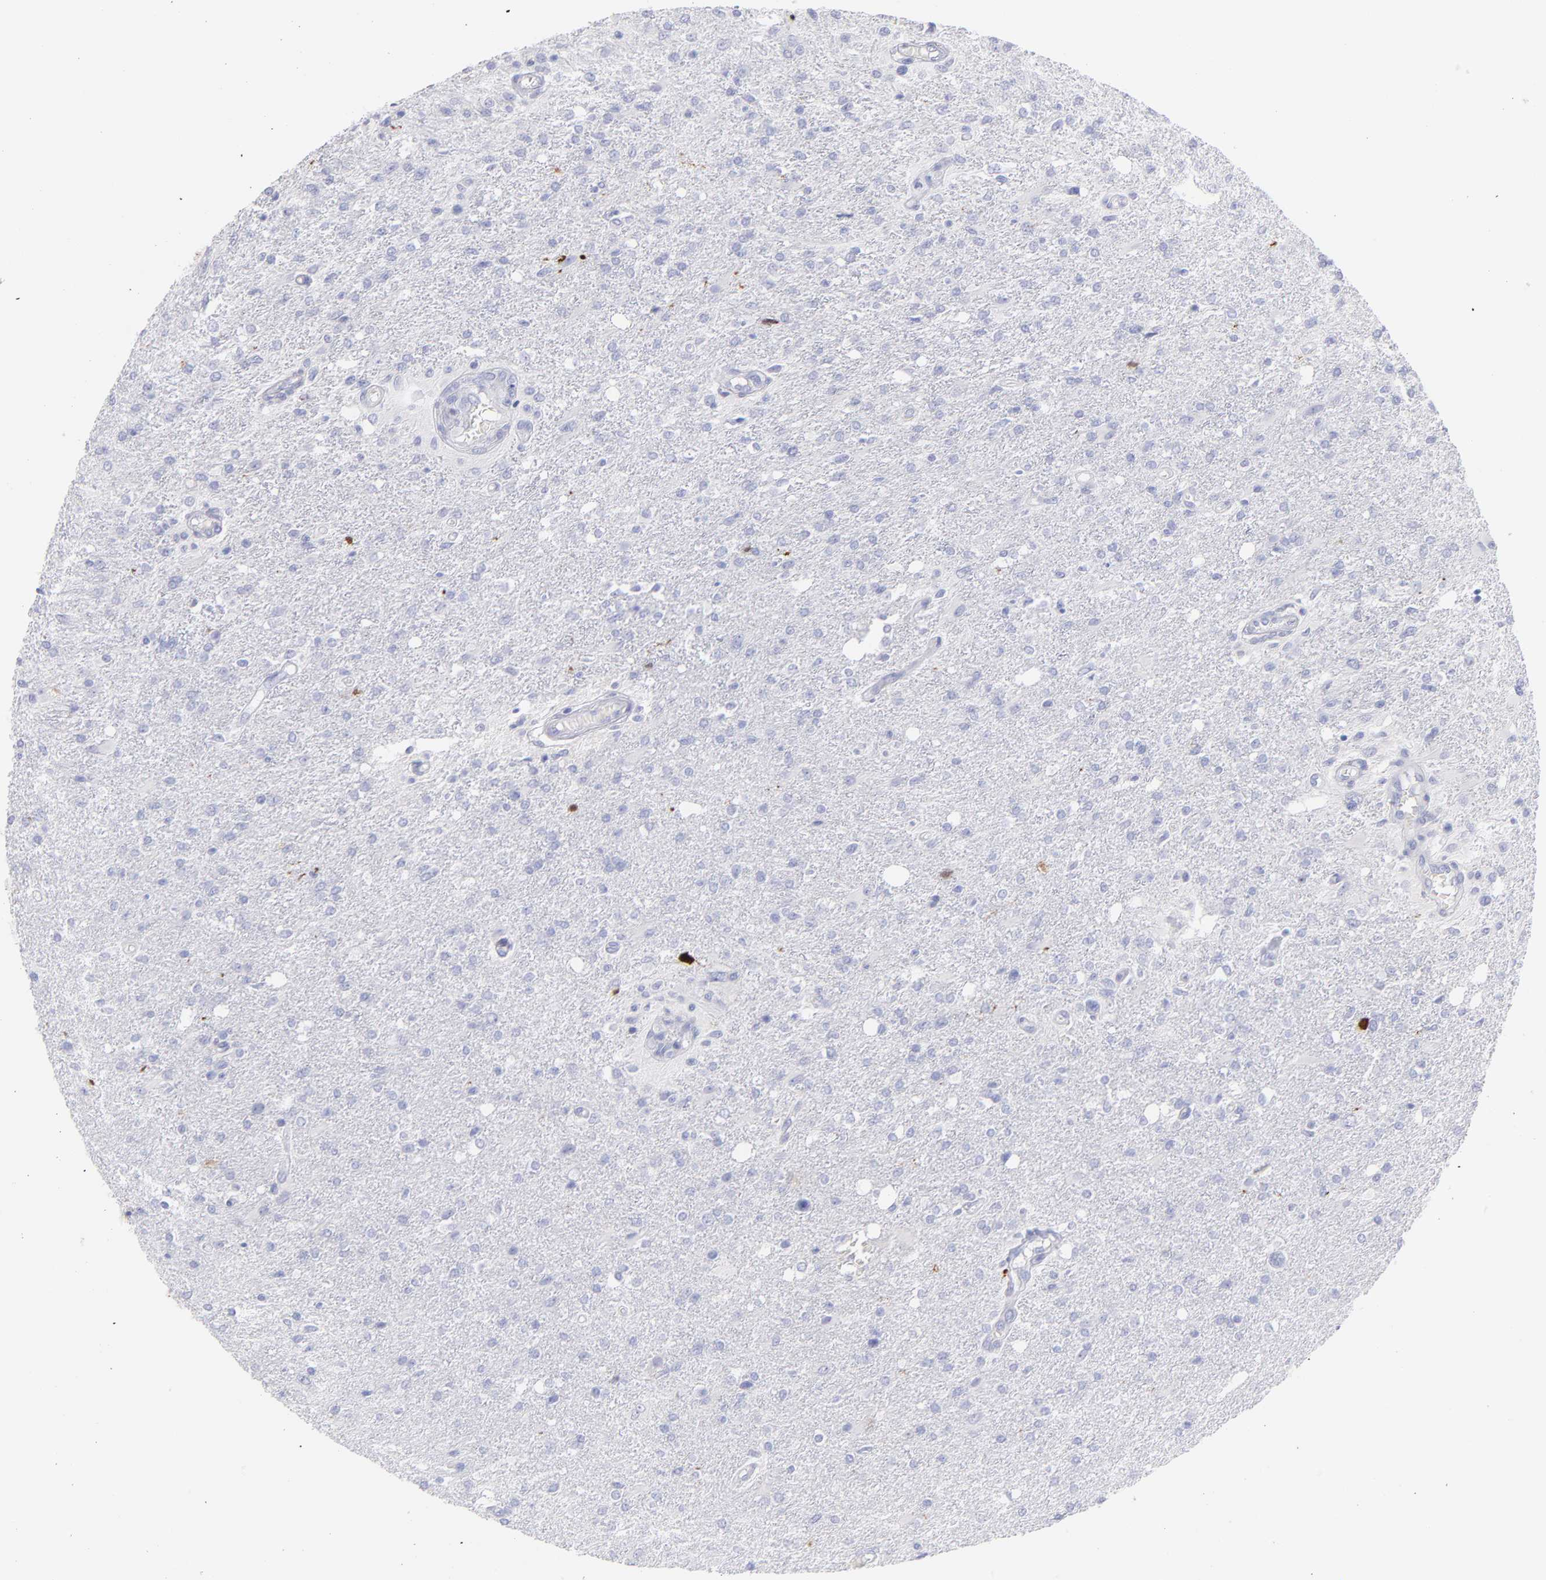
{"staining": {"intensity": "negative", "quantity": "none", "location": "none"}, "tissue": "glioma", "cell_type": "Tumor cells", "image_type": "cancer", "snomed": [{"axis": "morphology", "description": "Glioma, malignant, High grade"}, {"axis": "topography", "description": "Cerebral cortex"}], "caption": "High power microscopy image of an immunohistochemistry (IHC) micrograph of glioma, revealing no significant expression in tumor cells.", "gene": "SCGN", "patient": {"sex": "male", "age": 76}}